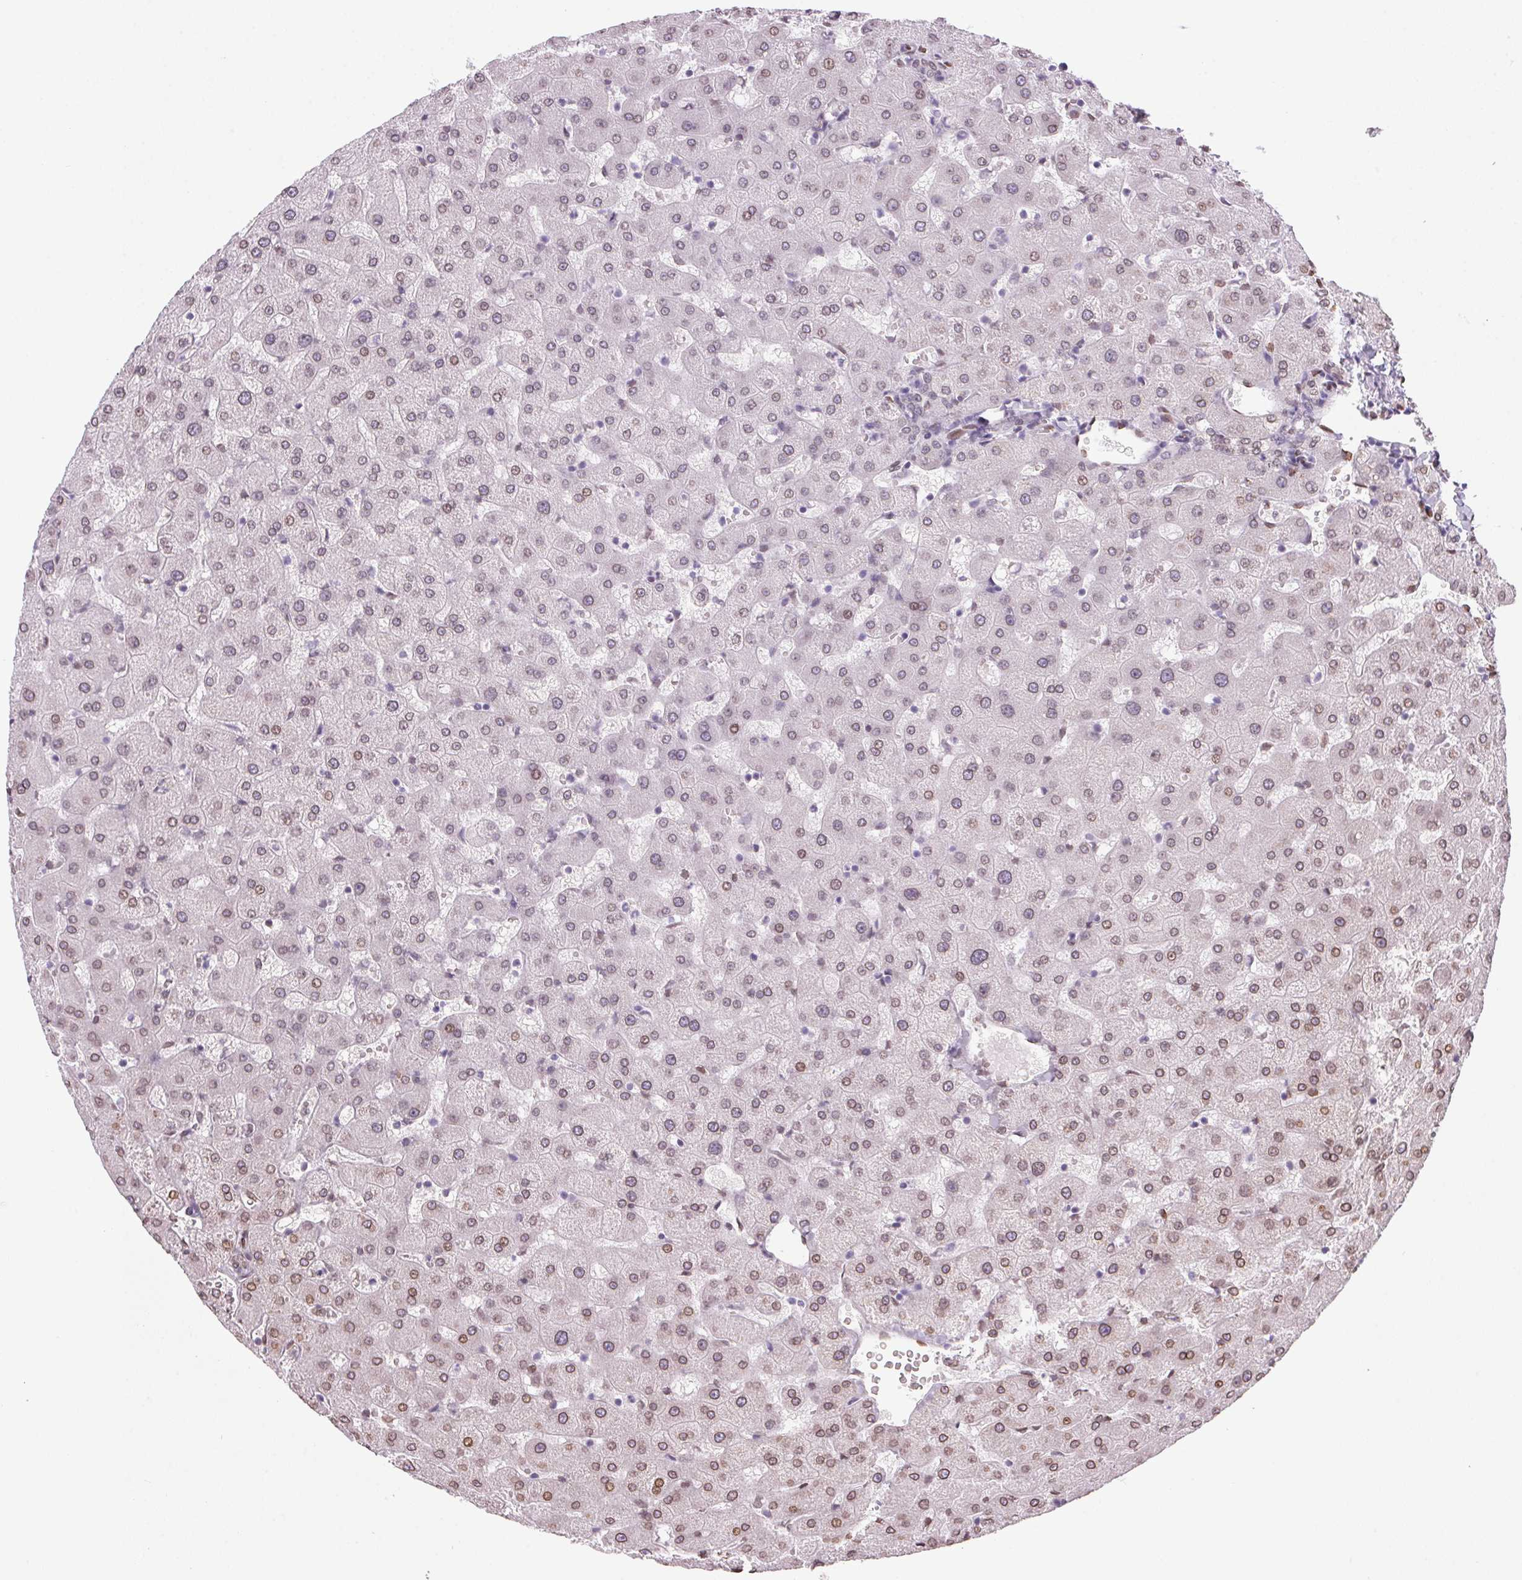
{"staining": {"intensity": "weak", "quantity": ">75%", "location": "cytoplasmic/membranous,nuclear"}, "tissue": "liver", "cell_type": "Cholangiocytes", "image_type": "normal", "snomed": [{"axis": "morphology", "description": "Normal tissue, NOS"}, {"axis": "topography", "description": "Liver"}], "caption": "IHC (DAB (3,3'-diaminobenzidine)) staining of normal human liver shows weak cytoplasmic/membranous,nuclear protein expression in about >75% of cholangiocytes.", "gene": "TMEM175", "patient": {"sex": "female", "age": 63}}